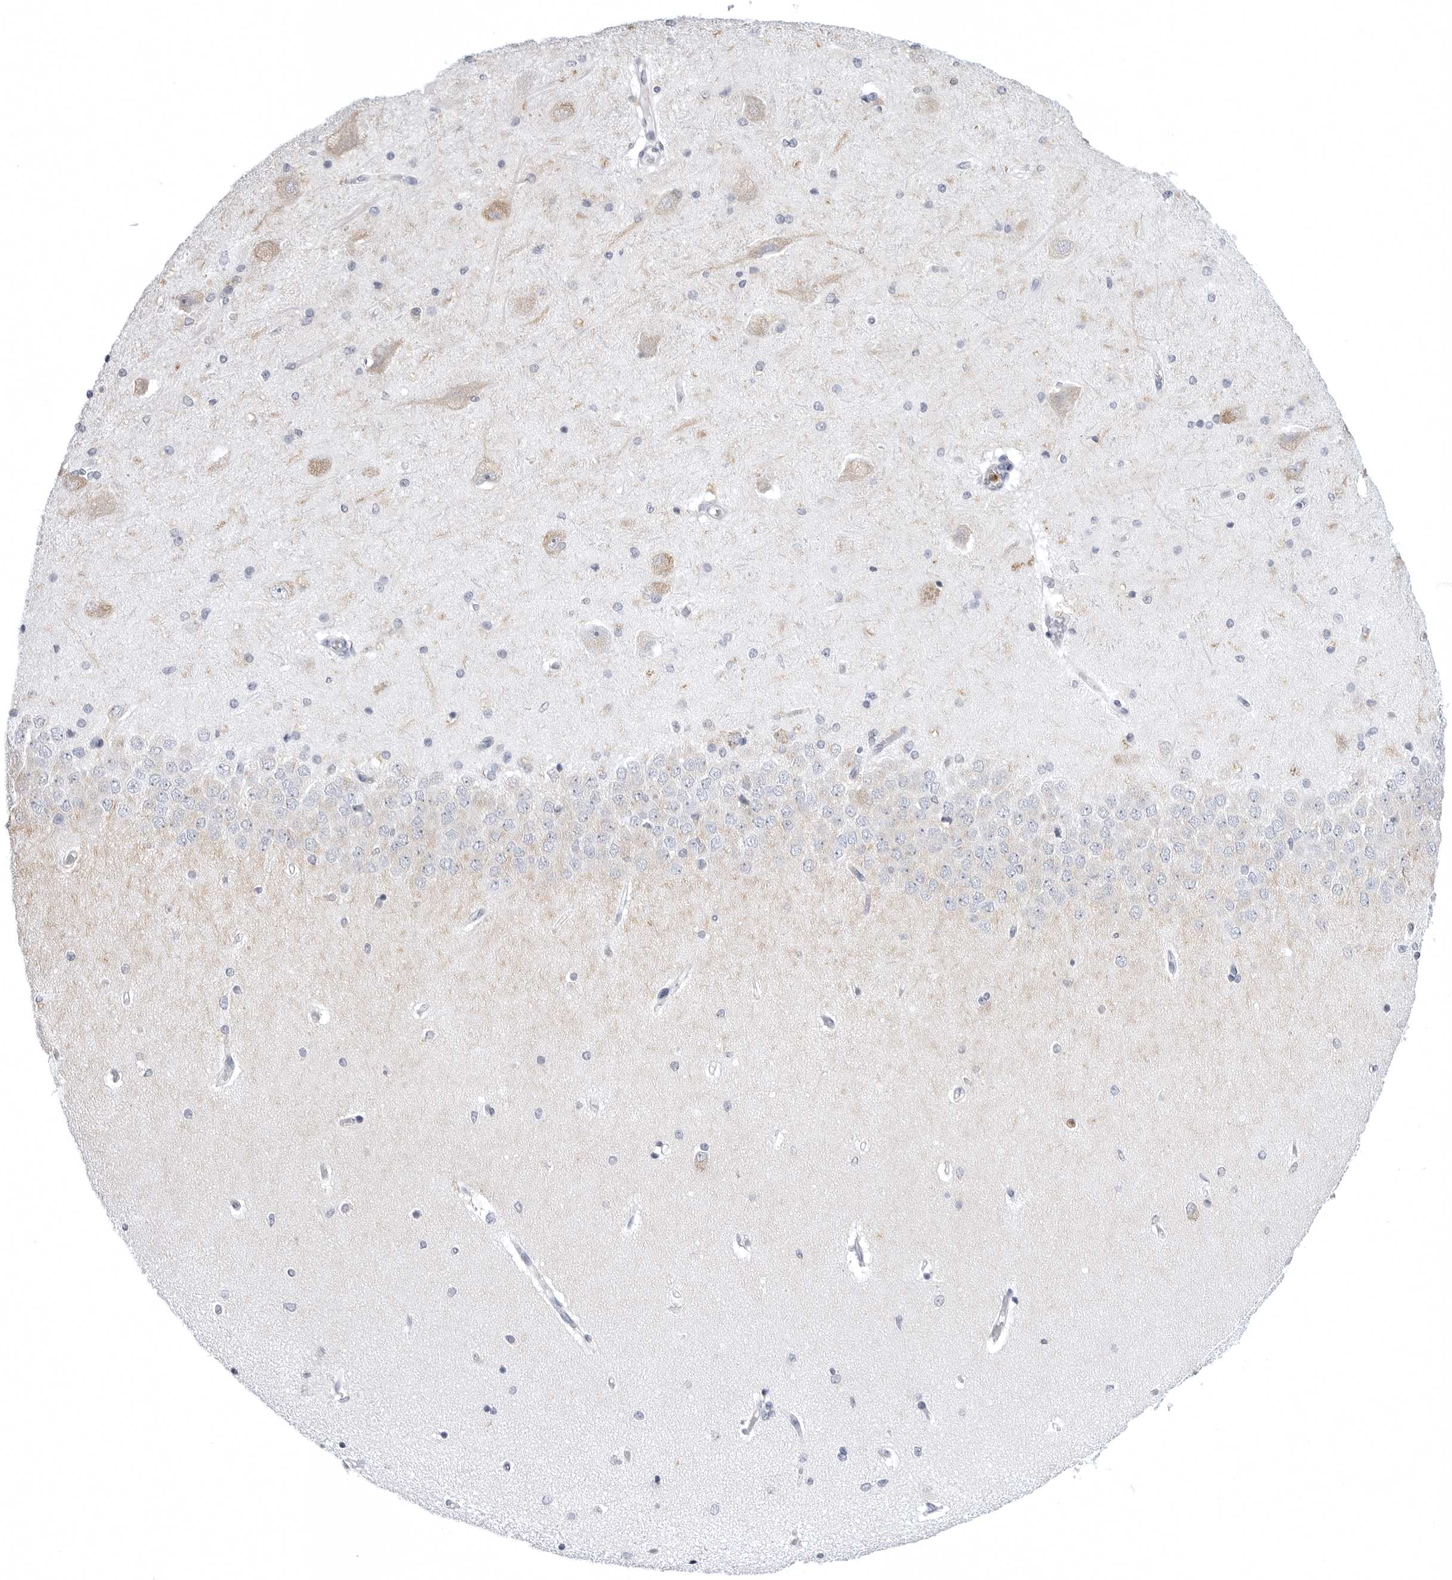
{"staining": {"intensity": "negative", "quantity": "none", "location": "none"}, "tissue": "hippocampus", "cell_type": "Glial cells", "image_type": "normal", "snomed": [{"axis": "morphology", "description": "Normal tissue, NOS"}, {"axis": "topography", "description": "Hippocampus"}], "caption": "Glial cells show no significant protein positivity in normal hippocampus.", "gene": "STAP2", "patient": {"sex": "female", "age": 54}}